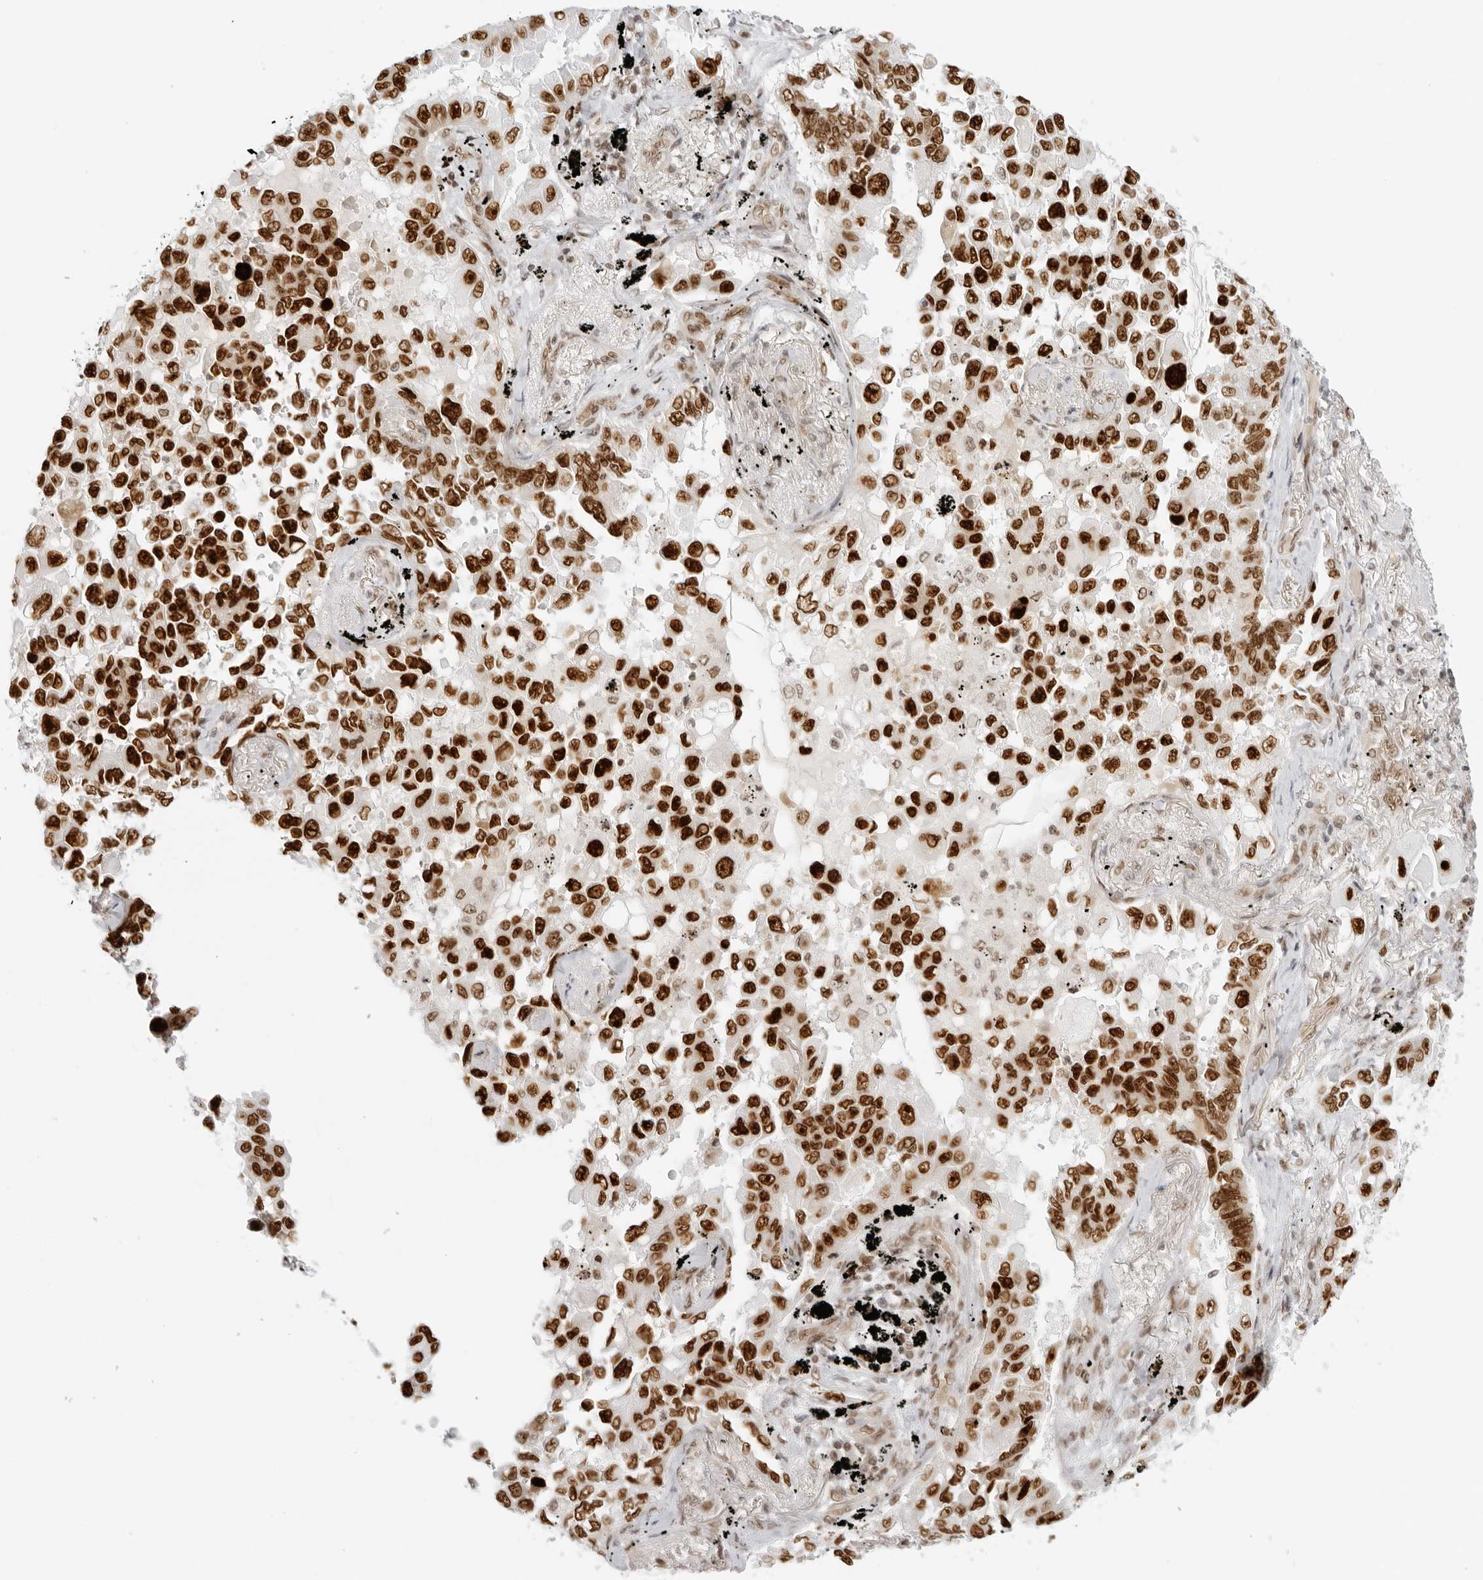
{"staining": {"intensity": "strong", "quantity": ">75%", "location": "nuclear"}, "tissue": "lung cancer", "cell_type": "Tumor cells", "image_type": "cancer", "snomed": [{"axis": "morphology", "description": "Adenocarcinoma, NOS"}, {"axis": "topography", "description": "Lung"}], "caption": "Immunohistochemistry micrograph of neoplastic tissue: lung cancer stained using immunohistochemistry exhibits high levels of strong protein expression localized specifically in the nuclear of tumor cells, appearing as a nuclear brown color.", "gene": "RCC1", "patient": {"sex": "female", "age": 67}}